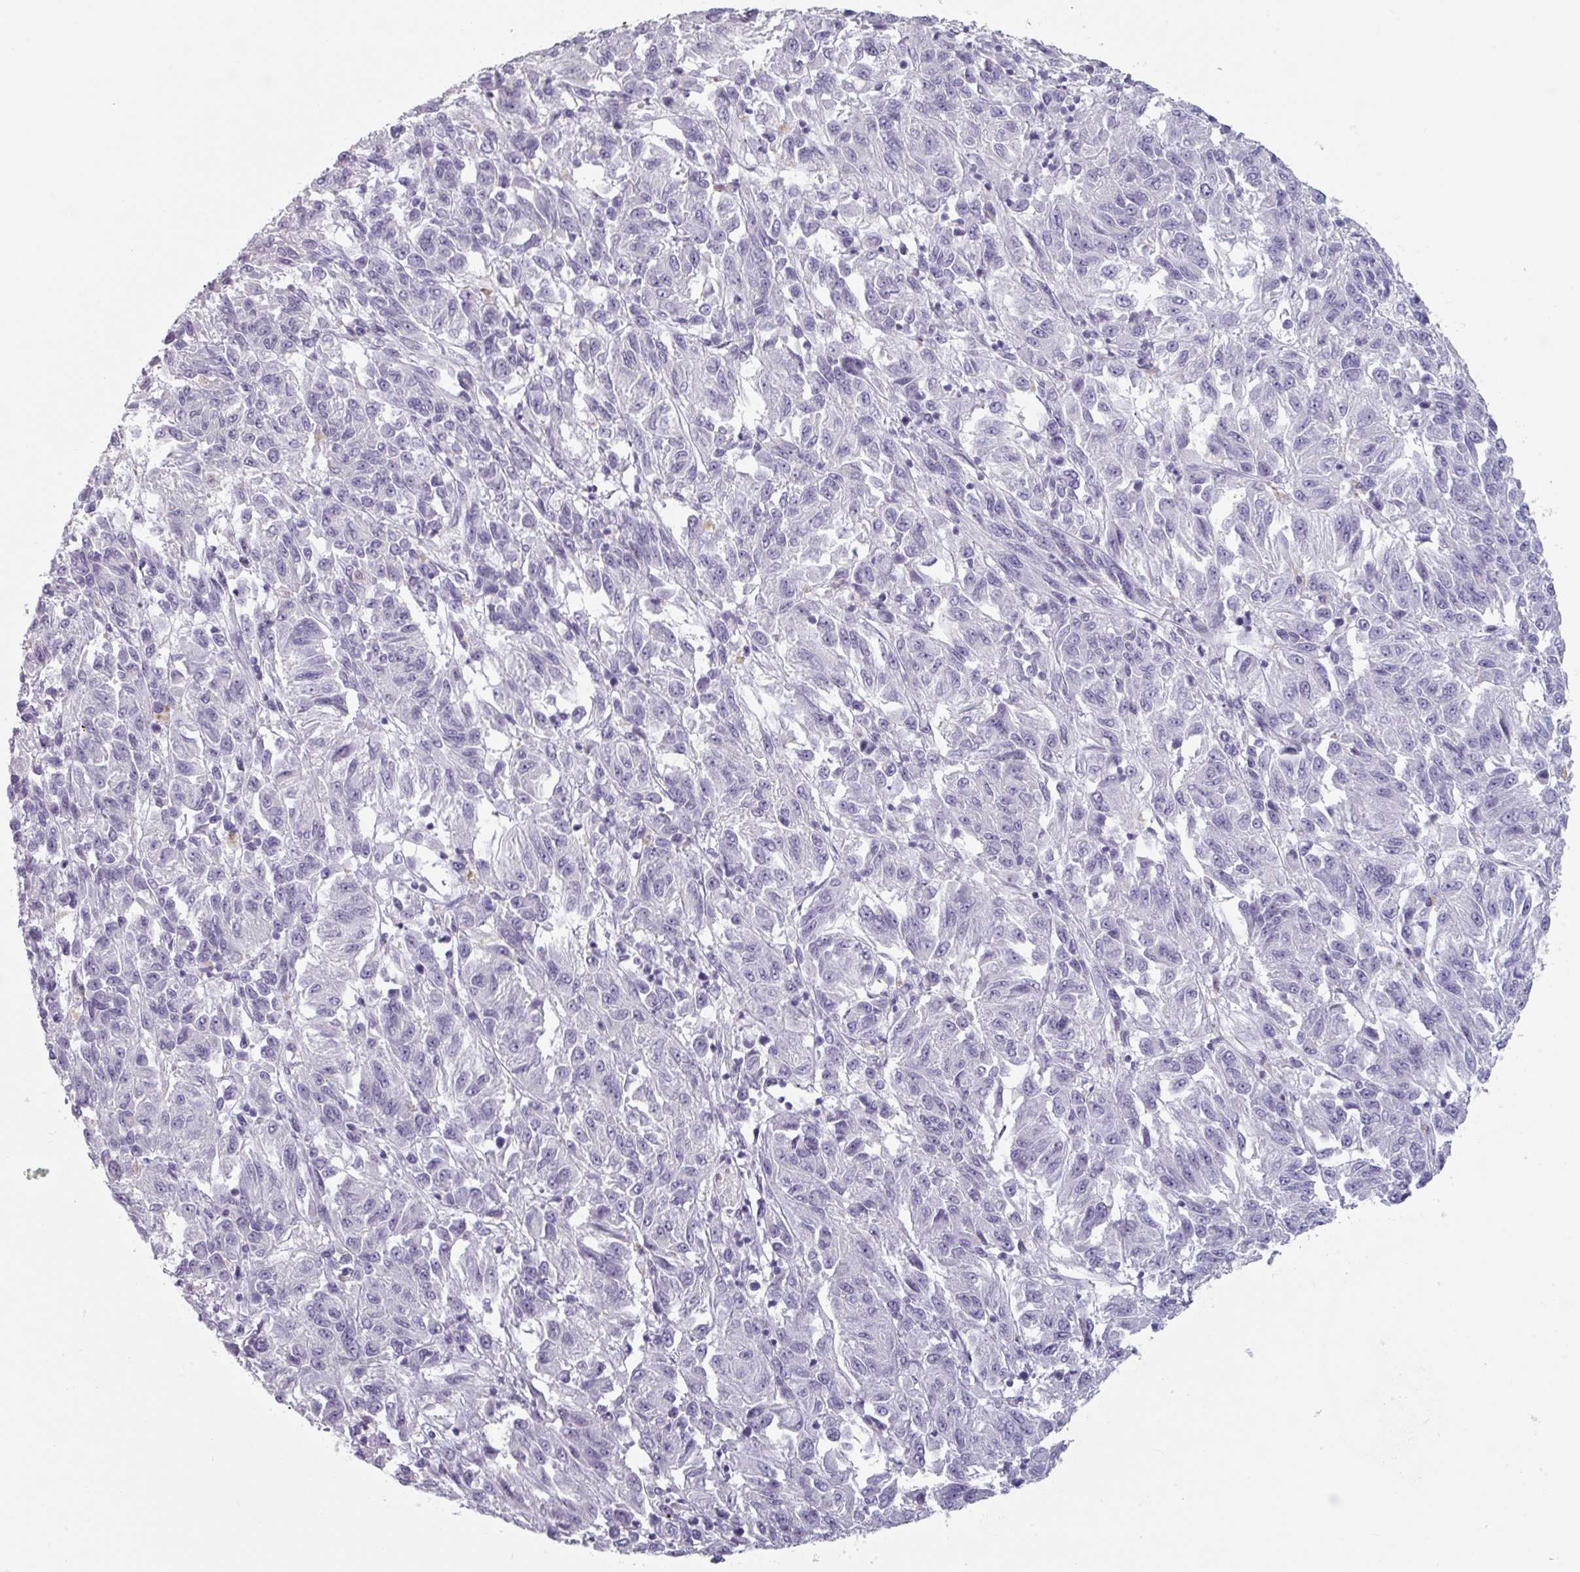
{"staining": {"intensity": "negative", "quantity": "none", "location": "none"}, "tissue": "melanoma", "cell_type": "Tumor cells", "image_type": "cancer", "snomed": [{"axis": "morphology", "description": "Malignant melanoma, Metastatic site"}, {"axis": "topography", "description": "Lung"}], "caption": "Melanoma stained for a protein using immunohistochemistry (IHC) displays no staining tumor cells.", "gene": "SLC35G2", "patient": {"sex": "male", "age": 64}}